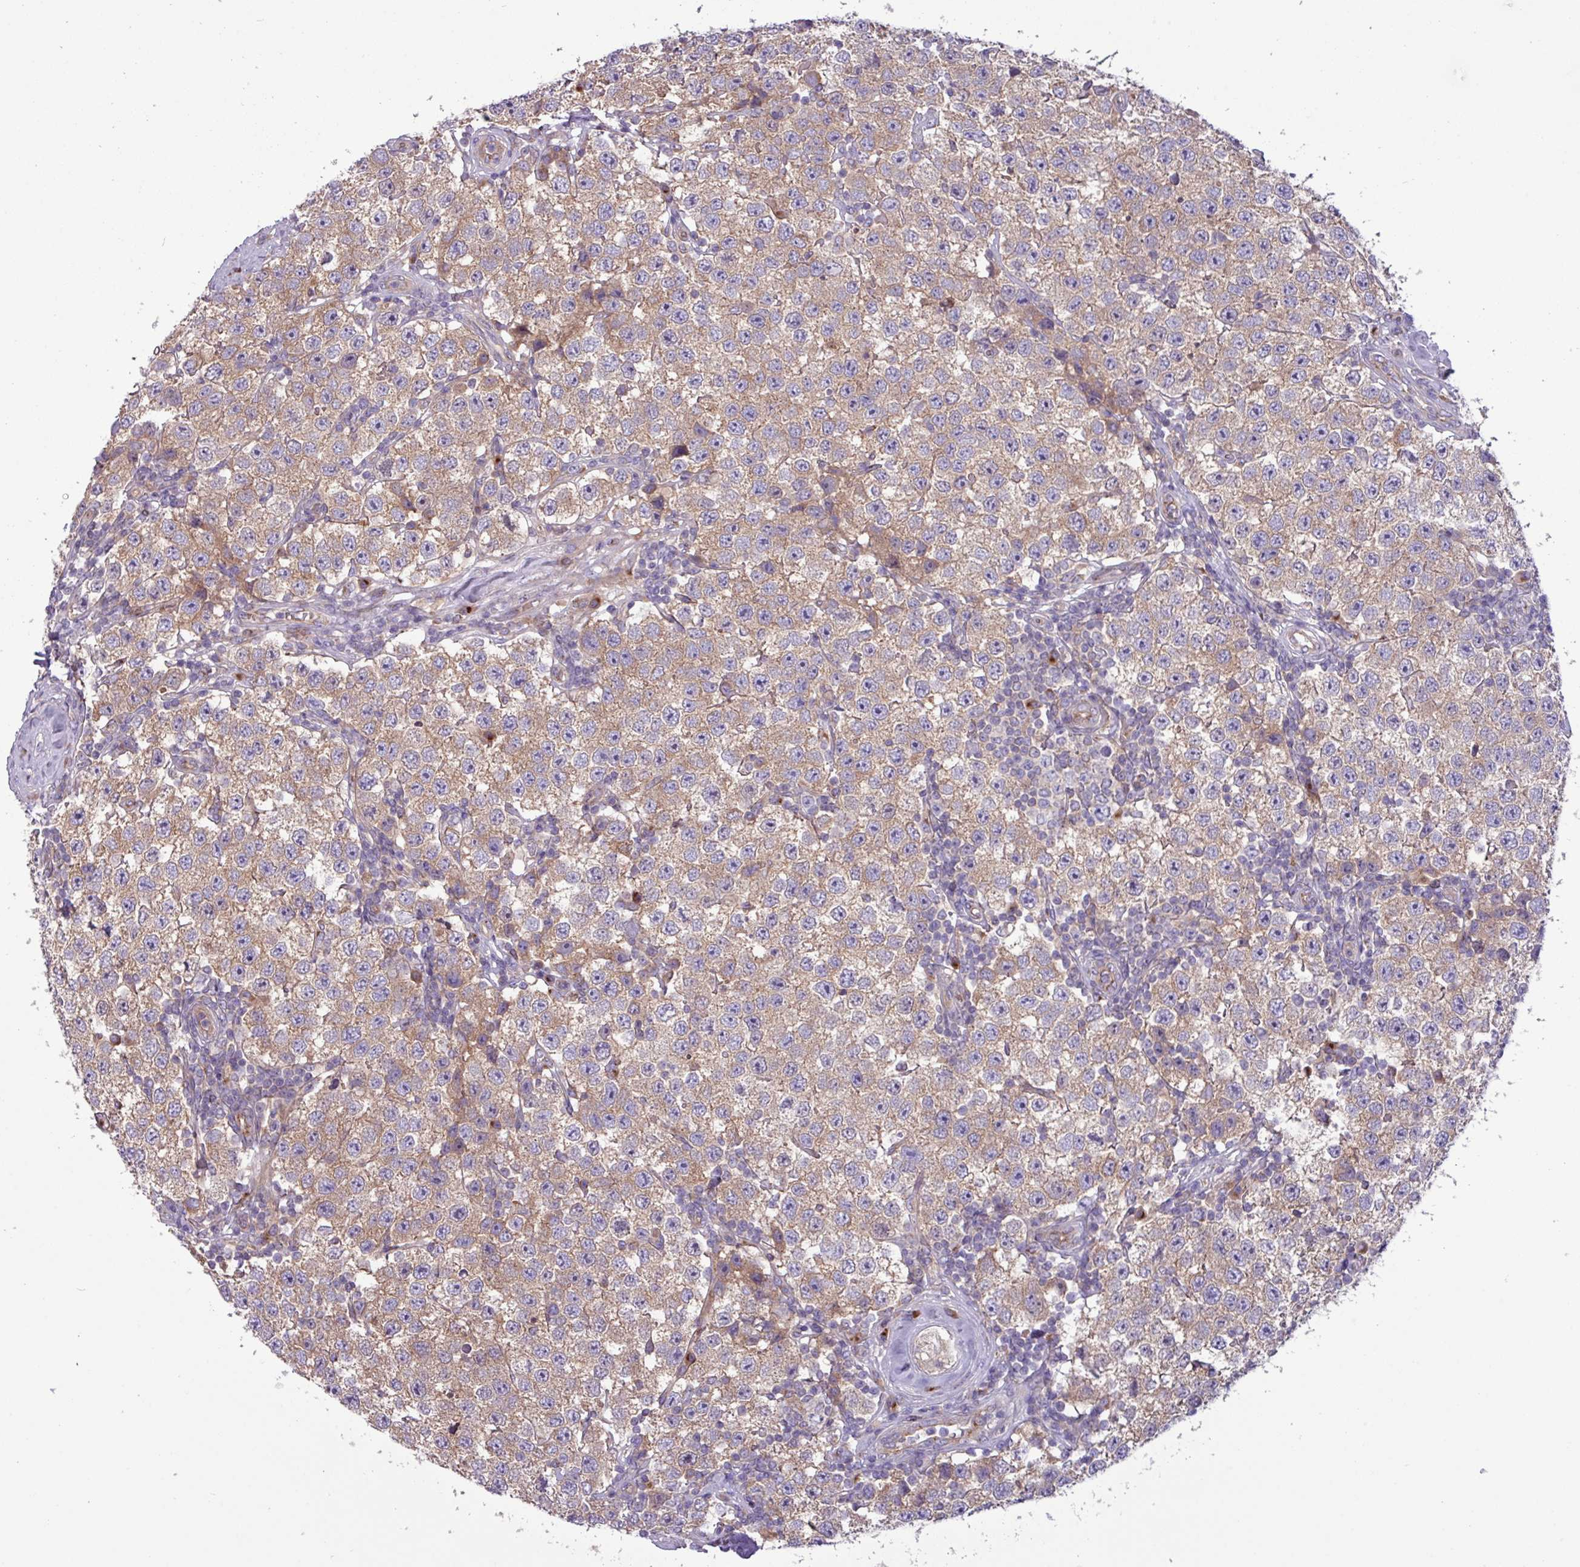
{"staining": {"intensity": "moderate", "quantity": ">75%", "location": "cytoplasmic/membranous"}, "tissue": "testis cancer", "cell_type": "Tumor cells", "image_type": "cancer", "snomed": [{"axis": "morphology", "description": "Seminoma, NOS"}, {"axis": "topography", "description": "Testis"}], "caption": "Protein staining of seminoma (testis) tissue exhibits moderate cytoplasmic/membranous expression in about >75% of tumor cells. (Stains: DAB (3,3'-diaminobenzidine) in brown, nuclei in blue, Microscopy: brightfield microscopy at high magnification).", "gene": "RAB19", "patient": {"sex": "male", "age": 34}}